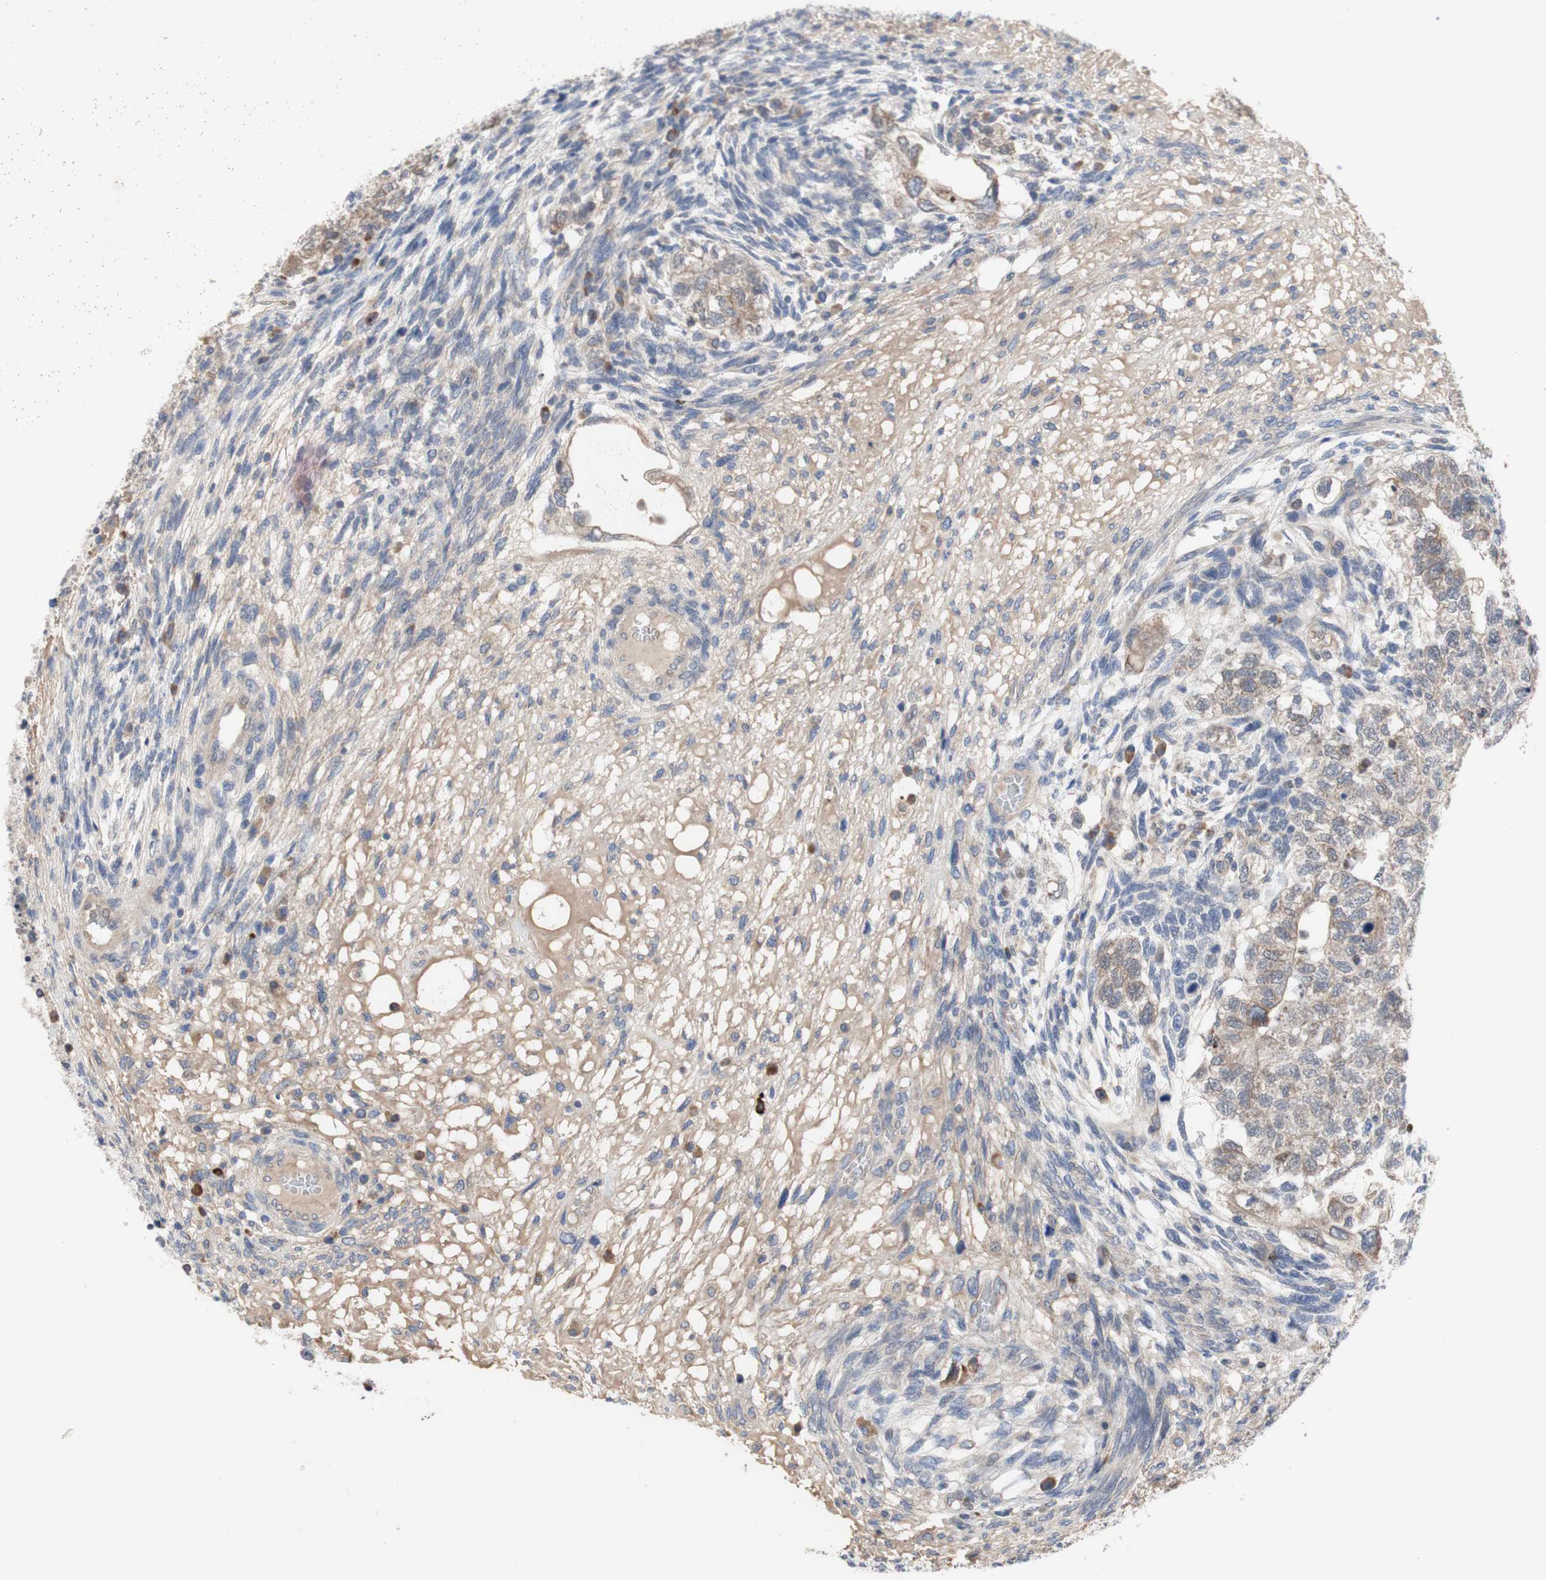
{"staining": {"intensity": "weak", "quantity": ">75%", "location": "cytoplasmic/membranous"}, "tissue": "testis cancer", "cell_type": "Tumor cells", "image_type": "cancer", "snomed": [{"axis": "morphology", "description": "Normal tissue, NOS"}, {"axis": "morphology", "description": "Carcinoma, Embryonal, NOS"}, {"axis": "topography", "description": "Testis"}], "caption": "Weak cytoplasmic/membranous protein positivity is present in approximately >75% of tumor cells in testis embryonal carcinoma. The protein of interest is stained brown, and the nuclei are stained in blue (DAB (3,3'-diaminobenzidine) IHC with brightfield microscopy, high magnification).", "gene": "TTC14", "patient": {"sex": "male", "age": 36}}